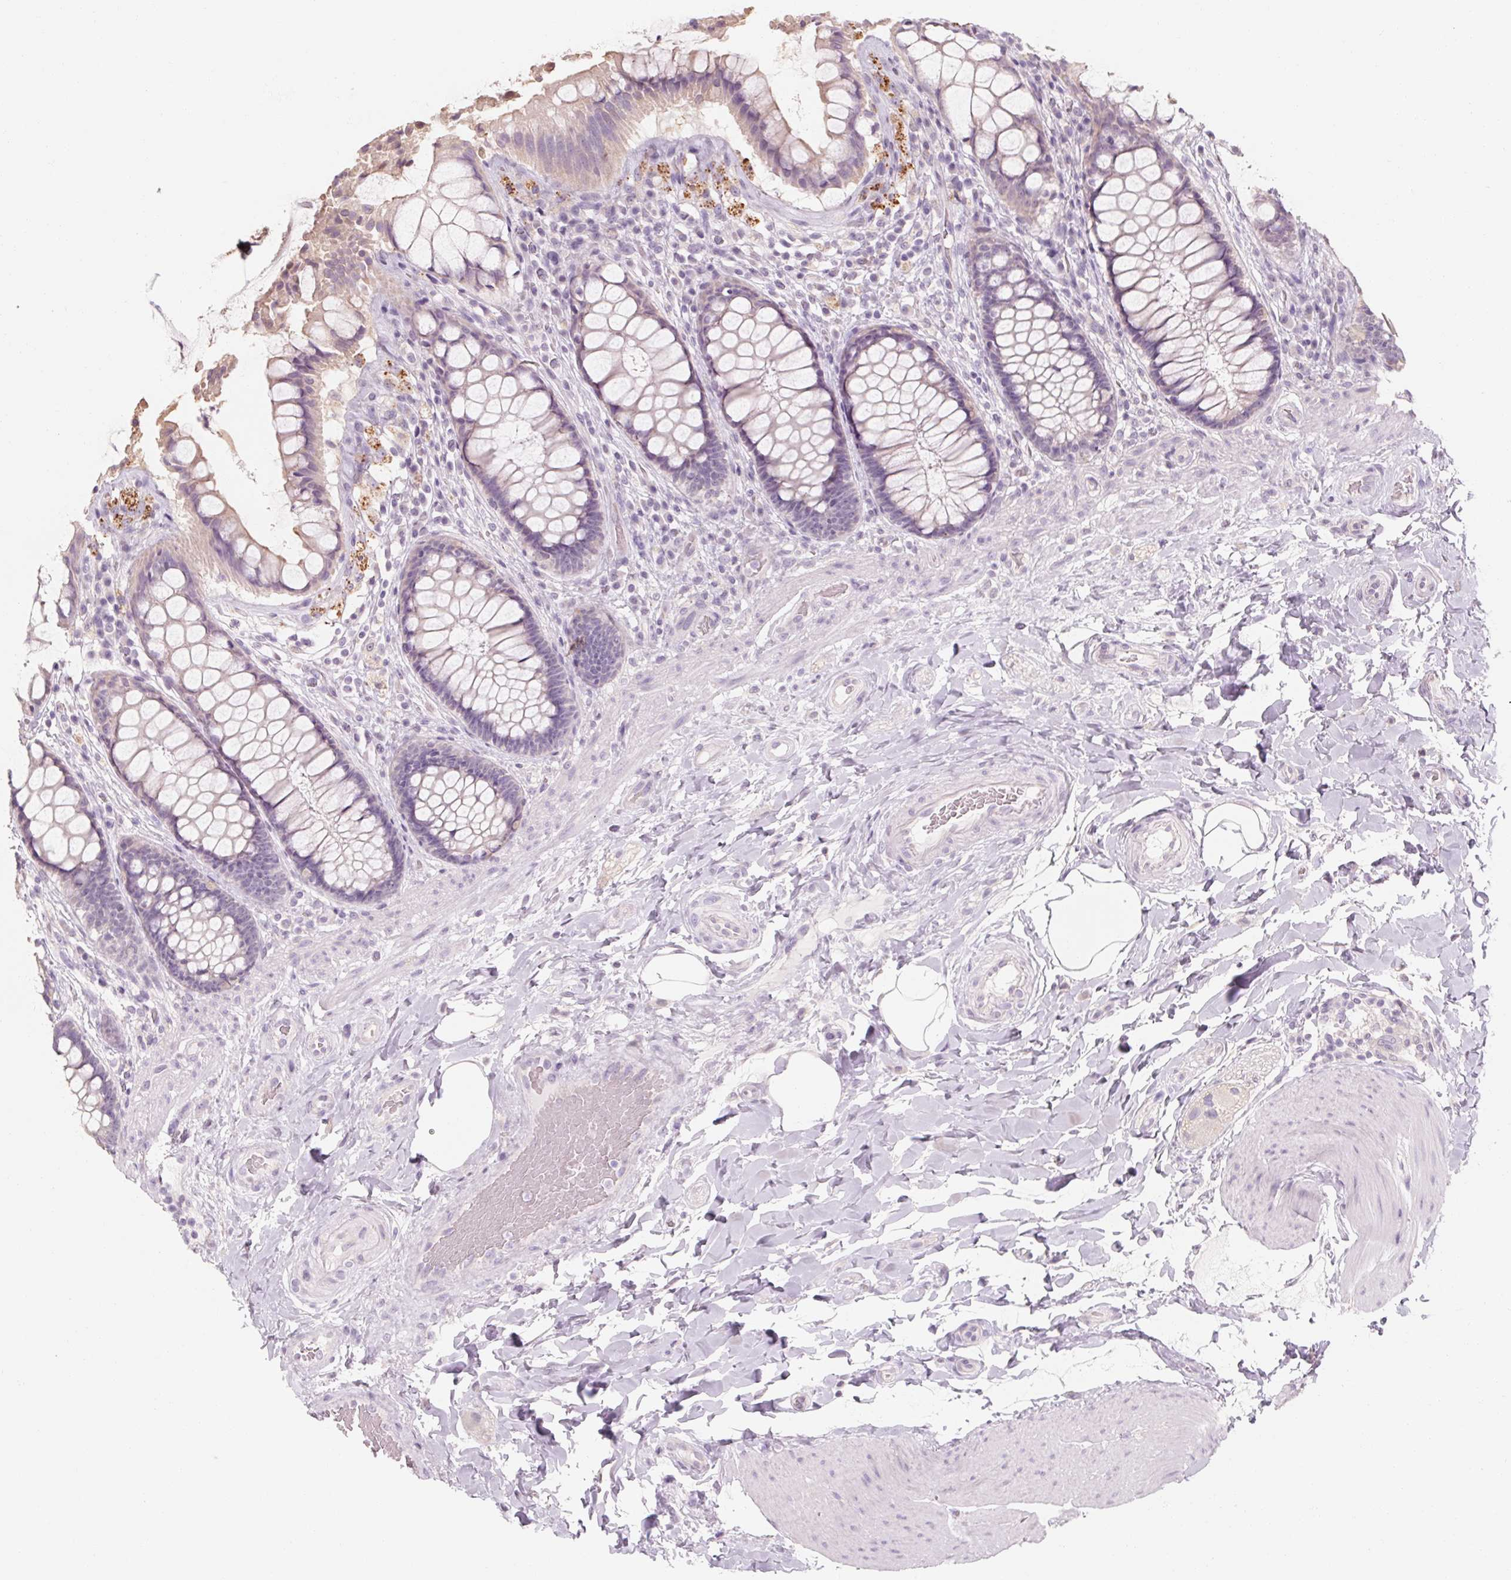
{"staining": {"intensity": "weak", "quantity": "25%-75%", "location": "cytoplasmic/membranous"}, "tissue": "rectum", "cell_type": "Glandular cells", "image_type": "normal", "snomed": [{"axis": "morphology", "description": "Normal tissue, NOS"}, {"axis": "topography", "description": "Rectum"}], "caption": "Immunohistochemical staining of unremarkable rectum reveals 25%-75% levels of weak cytoplasmic/membranous protein staining in approximately 25%-75% of glandular cells.", "gene": "POU1F1", "patient": {"sex": "female", "age": 58}}